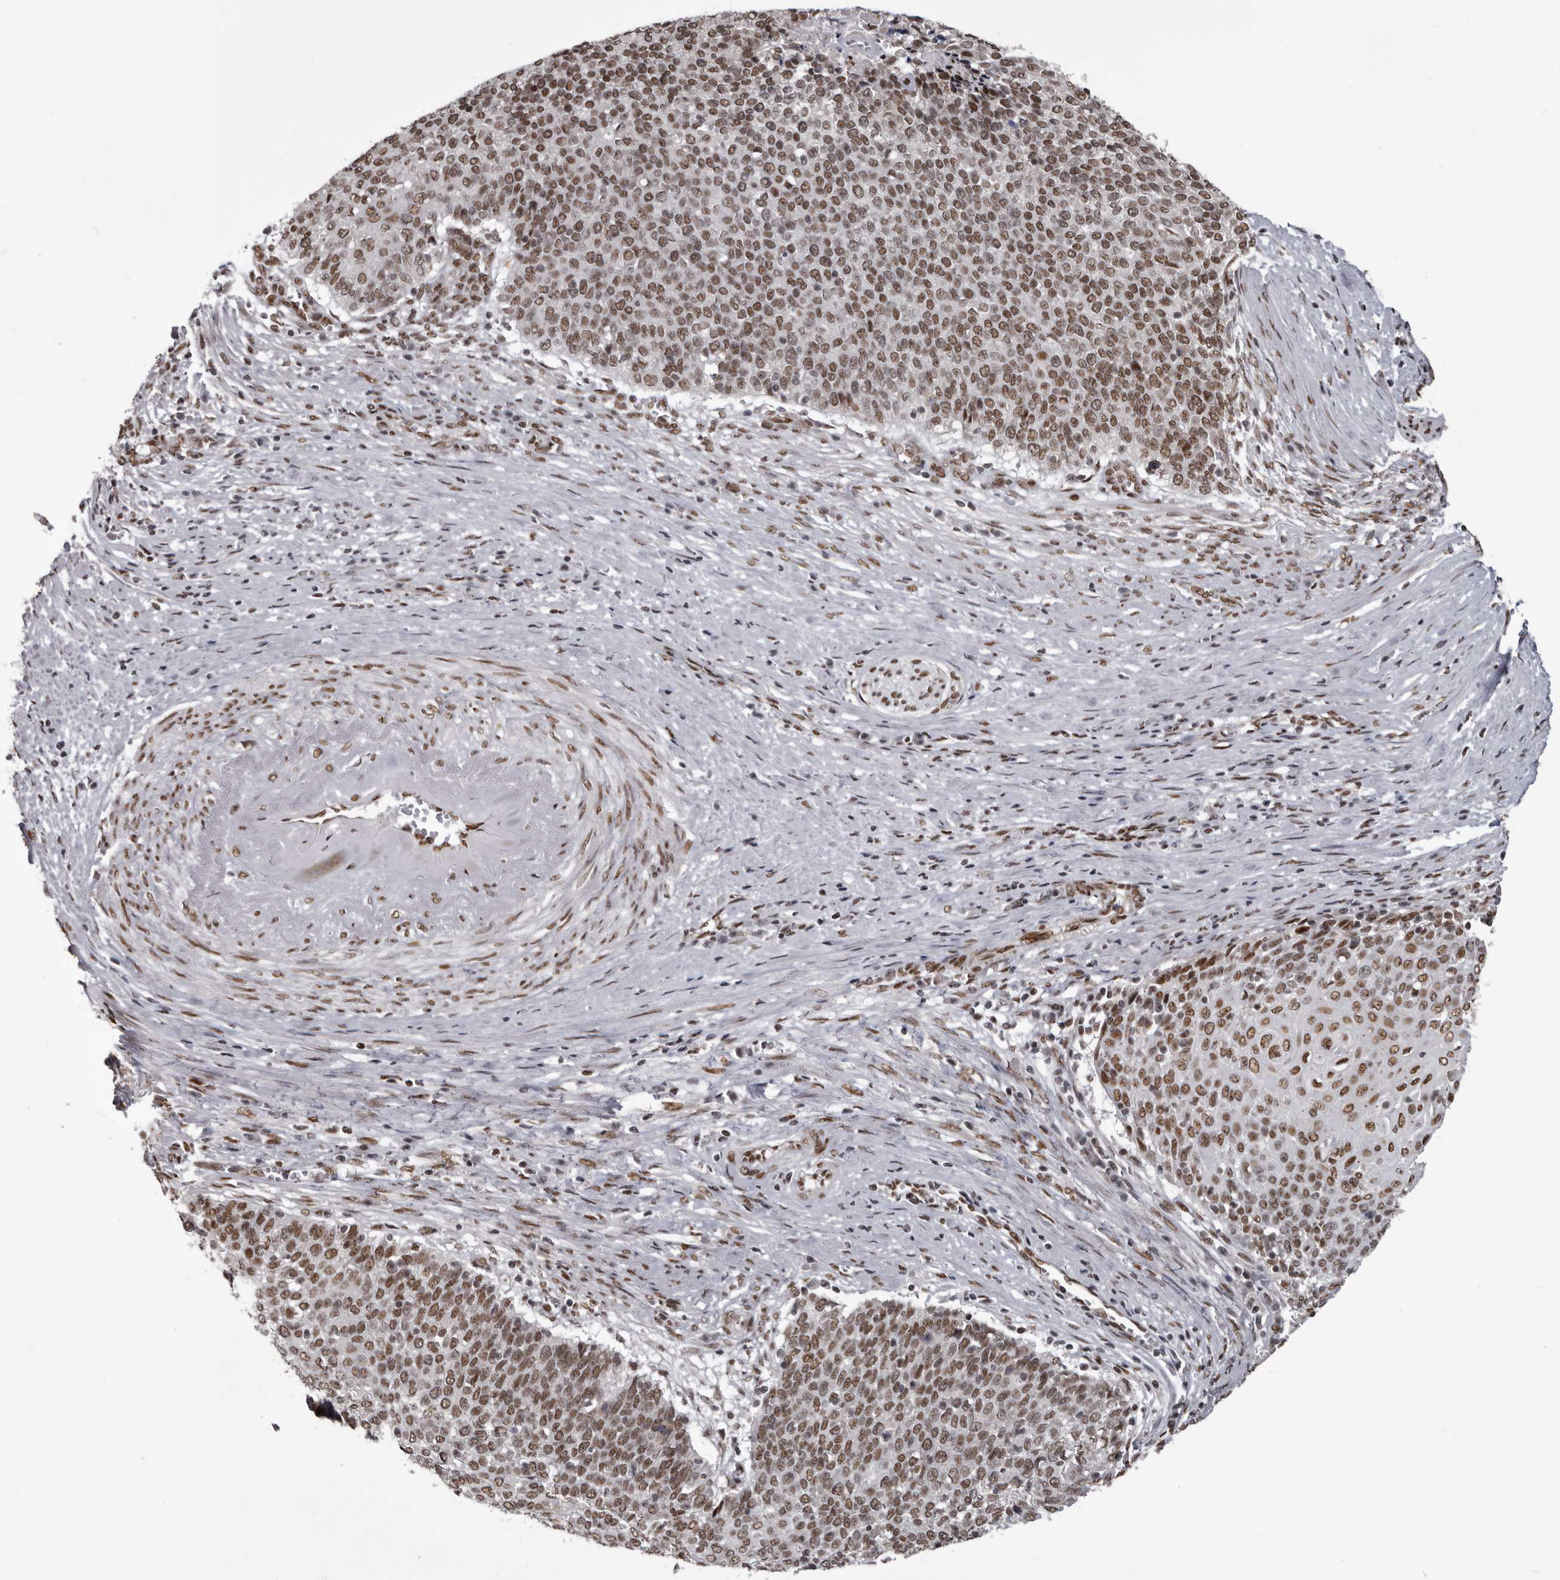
{"staining": {"intensity": "moderate", "quantity": ">75%", "location": "nuclear"}, "tissue": "cervical cancer", "cell_type": "Tumor cells", "image_type": "cancer", "snomed": [{"axis": "morphology", "description": "Squamous cell carcinoma, NOS"}, {"axis": "topography", "description": "Cervix"}], "caption": "Human cervical cancer stained with a brown dye demonstrates moderate nuclear positive positivity in approximately >75% of tumor cells.", "gene": "NUMA1", "patient": {"sex": "female", "age": 39}}